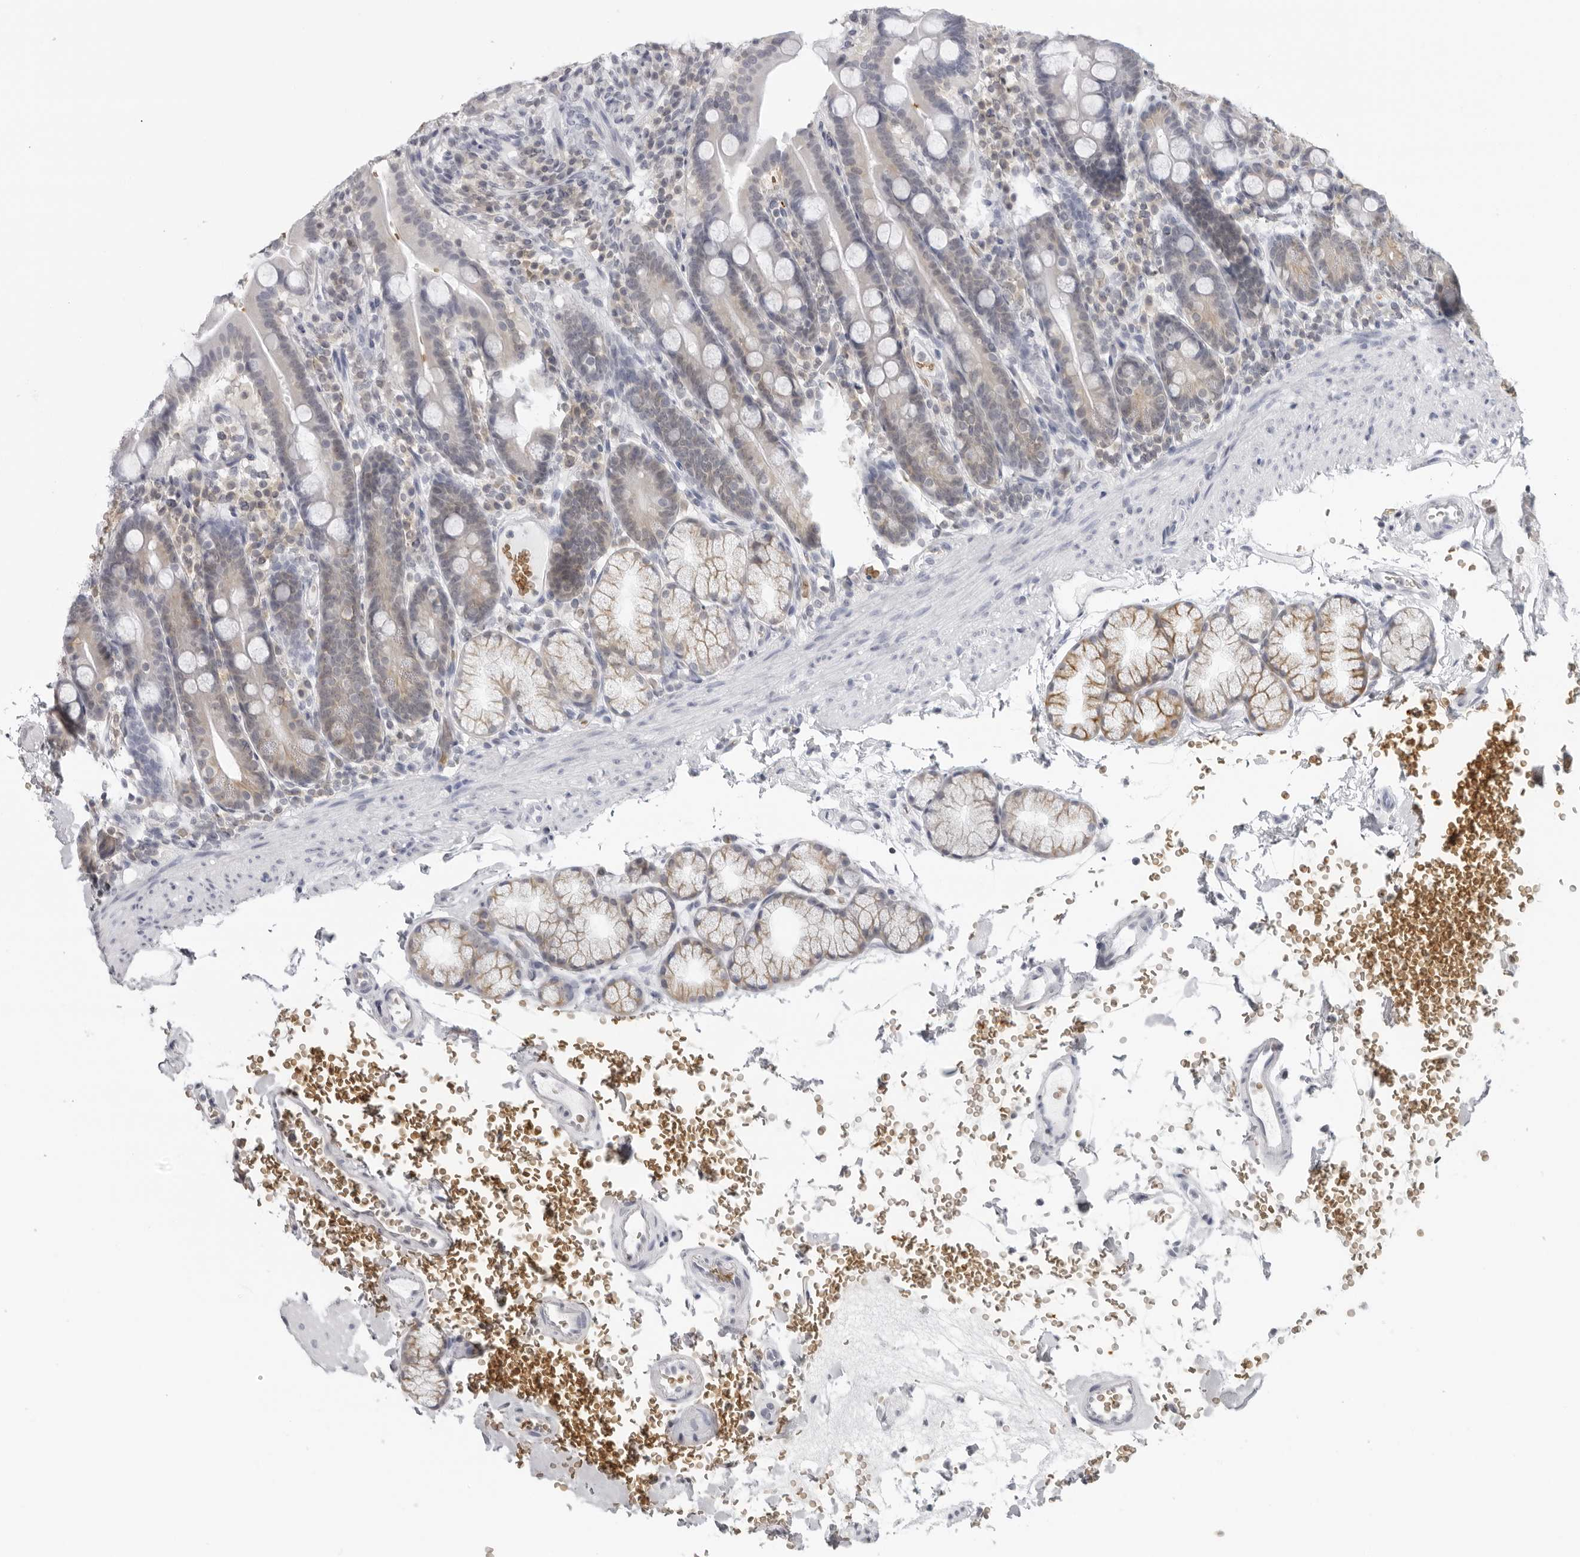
{"staining": {"intensity": "weak", "quantity": "<25%", "location": "cytoplasmic/membranous"}, "tissue": "duodenum", "cell_type": "Glandular cells", "image_type": "normal", "snomed": [{"axis": "morphology", "description": "Normal tissue, NOS"}, {"axis": "topography", "description": "Duodenum"}], "caption": "High magnification brightfield microscopy of unremarkable duodenum stained with DAB (3,3'-diaminobenzidine) (brown) and counterstained with hematoxylin (blue): glandular cells show no significant positivity. Brightfield microscopy of immunohistochemistry stained with DAB (brown) and hematoxylin (blue), captured at high magnification.", "gene": "EPB41", "patient": {"sex": "male", "age": 54}}